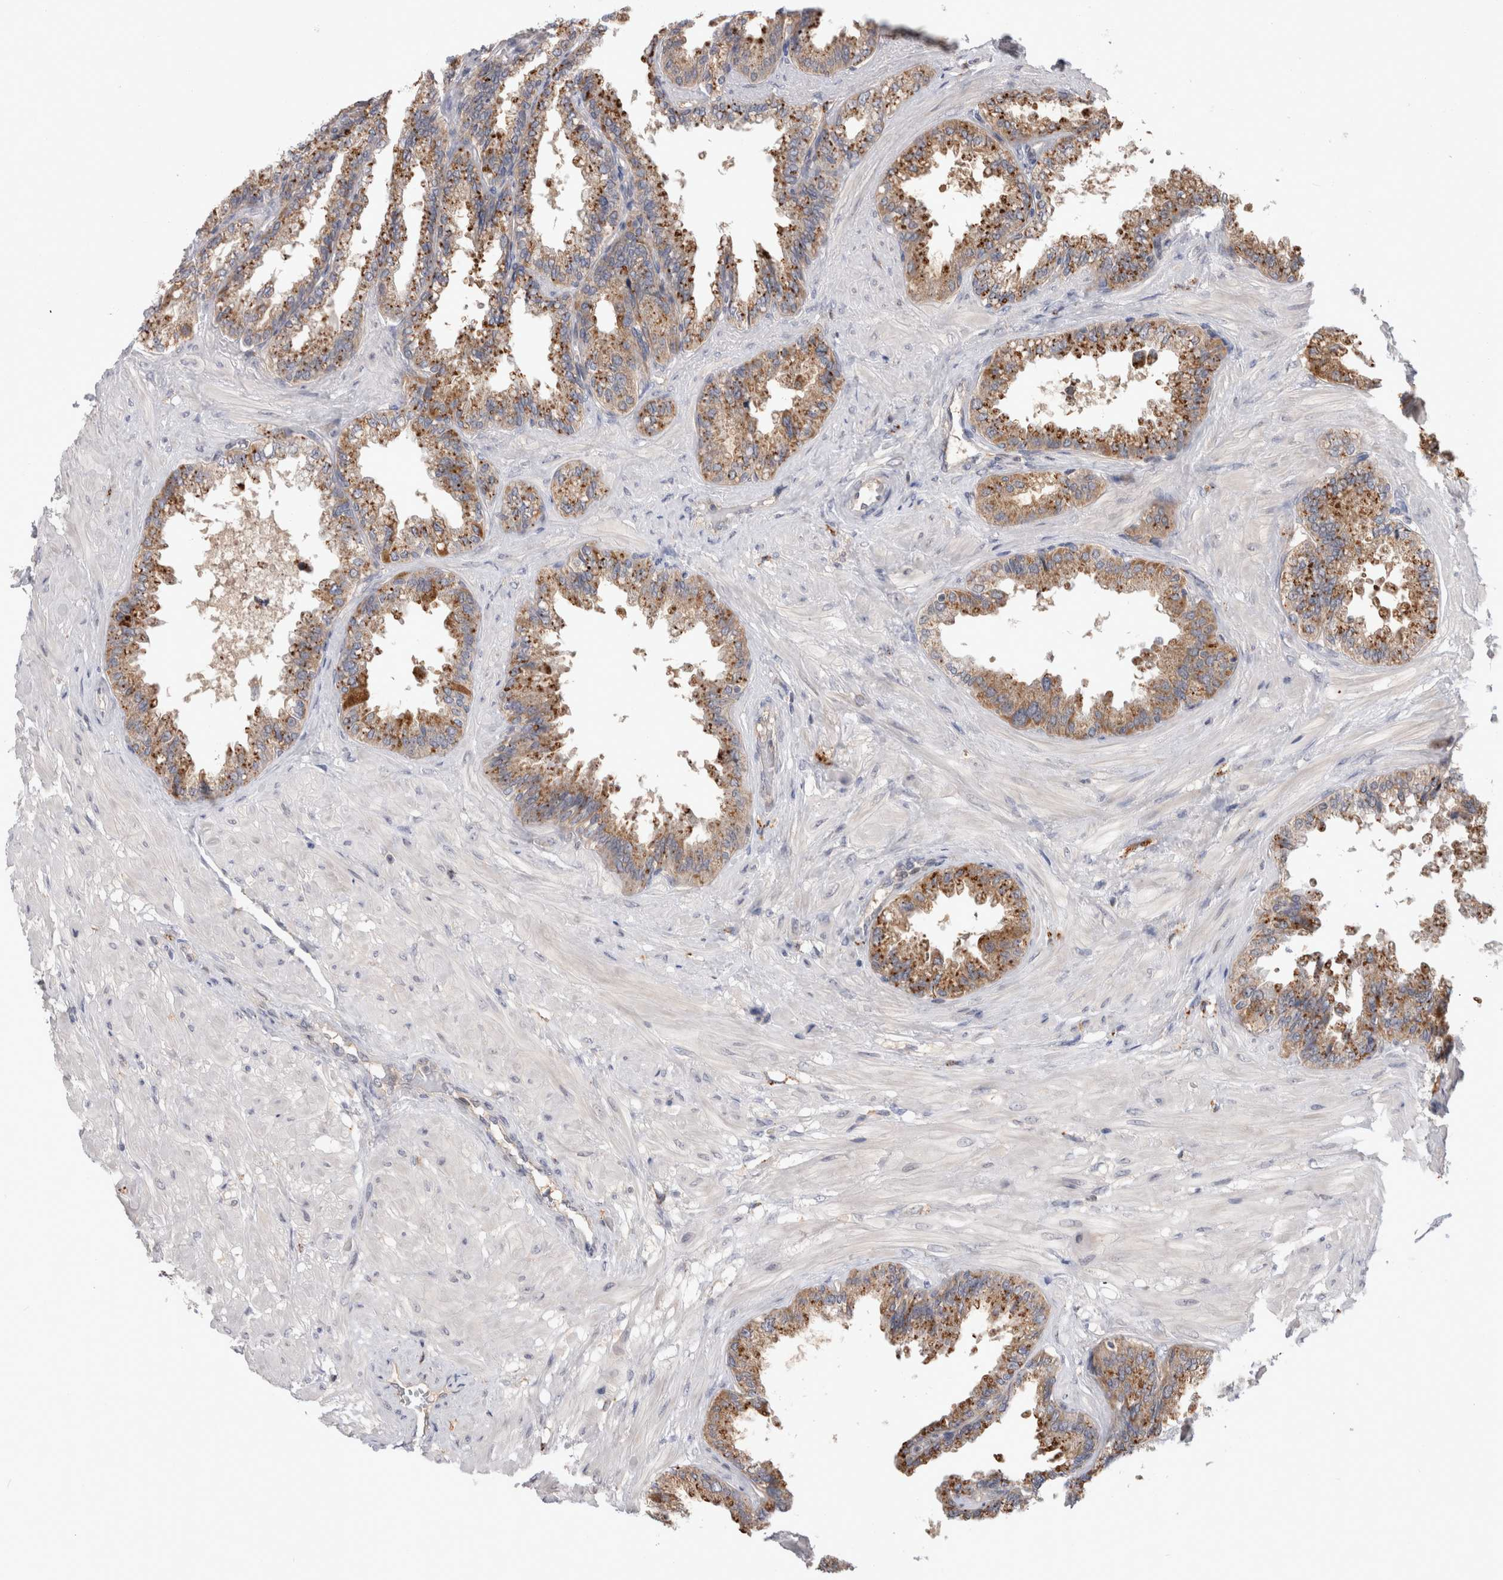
{"staining": {"intensity": "moderate", "quantity": "25%-75%", "location": "cytoplasmic/membranous"}, "tissue": "seminal vesicle", "cell_type": "Glandular cells", "image_type": "normal", "snomed": [{"axis": "morphology", "description": "Normal tissue, NOS"}, {"axis": "topography", "description": "Seminal veicle"}], "caption": "Normal seminal vesicle displays moderate cytoplasmic/membranous staining in approximately 25%-75% of glandular cells, visualized by immunohistochemistry.", "gene": "MRPL37", "patient": {"sex": "male", "age": 46}}